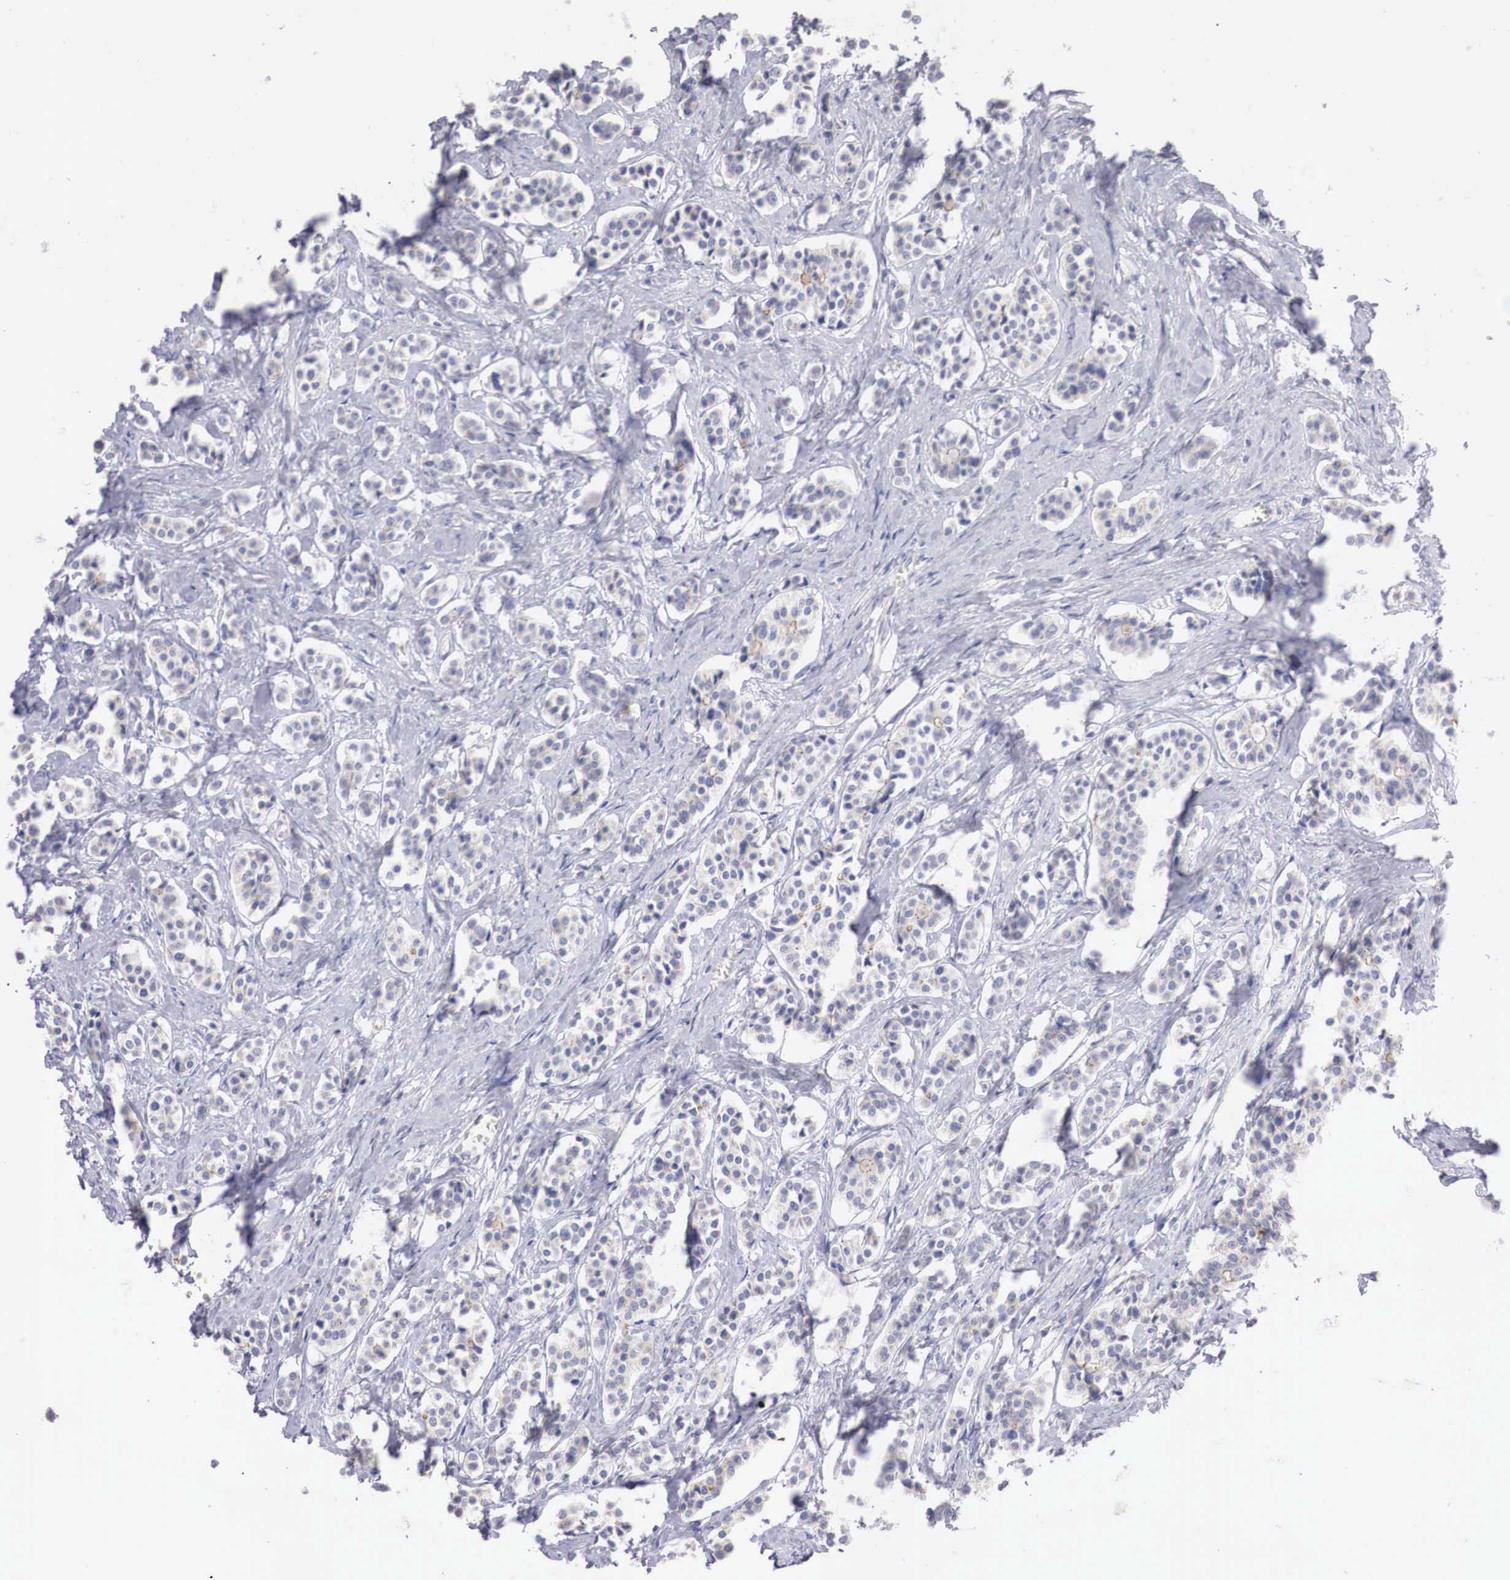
{"staining": {"intensity": "negative", "quantity": "none", "location": "none"}, "tissue": "carcinoid", "cell_type": "Tumor cells", "image_type": "cancer", "snomed": [{"axis": "morphology", "description": "Carcinoid, malignant, NOS"}, {"axis": "topography", "description": "Small intestine"}], "caption": "An IHC micrograph of malignant carcinoid is shown. There is no staining in tumor cells of malignant carcinoid.", "gene": "TRIM13", "patient": {"sex": "male", "age": 63}}